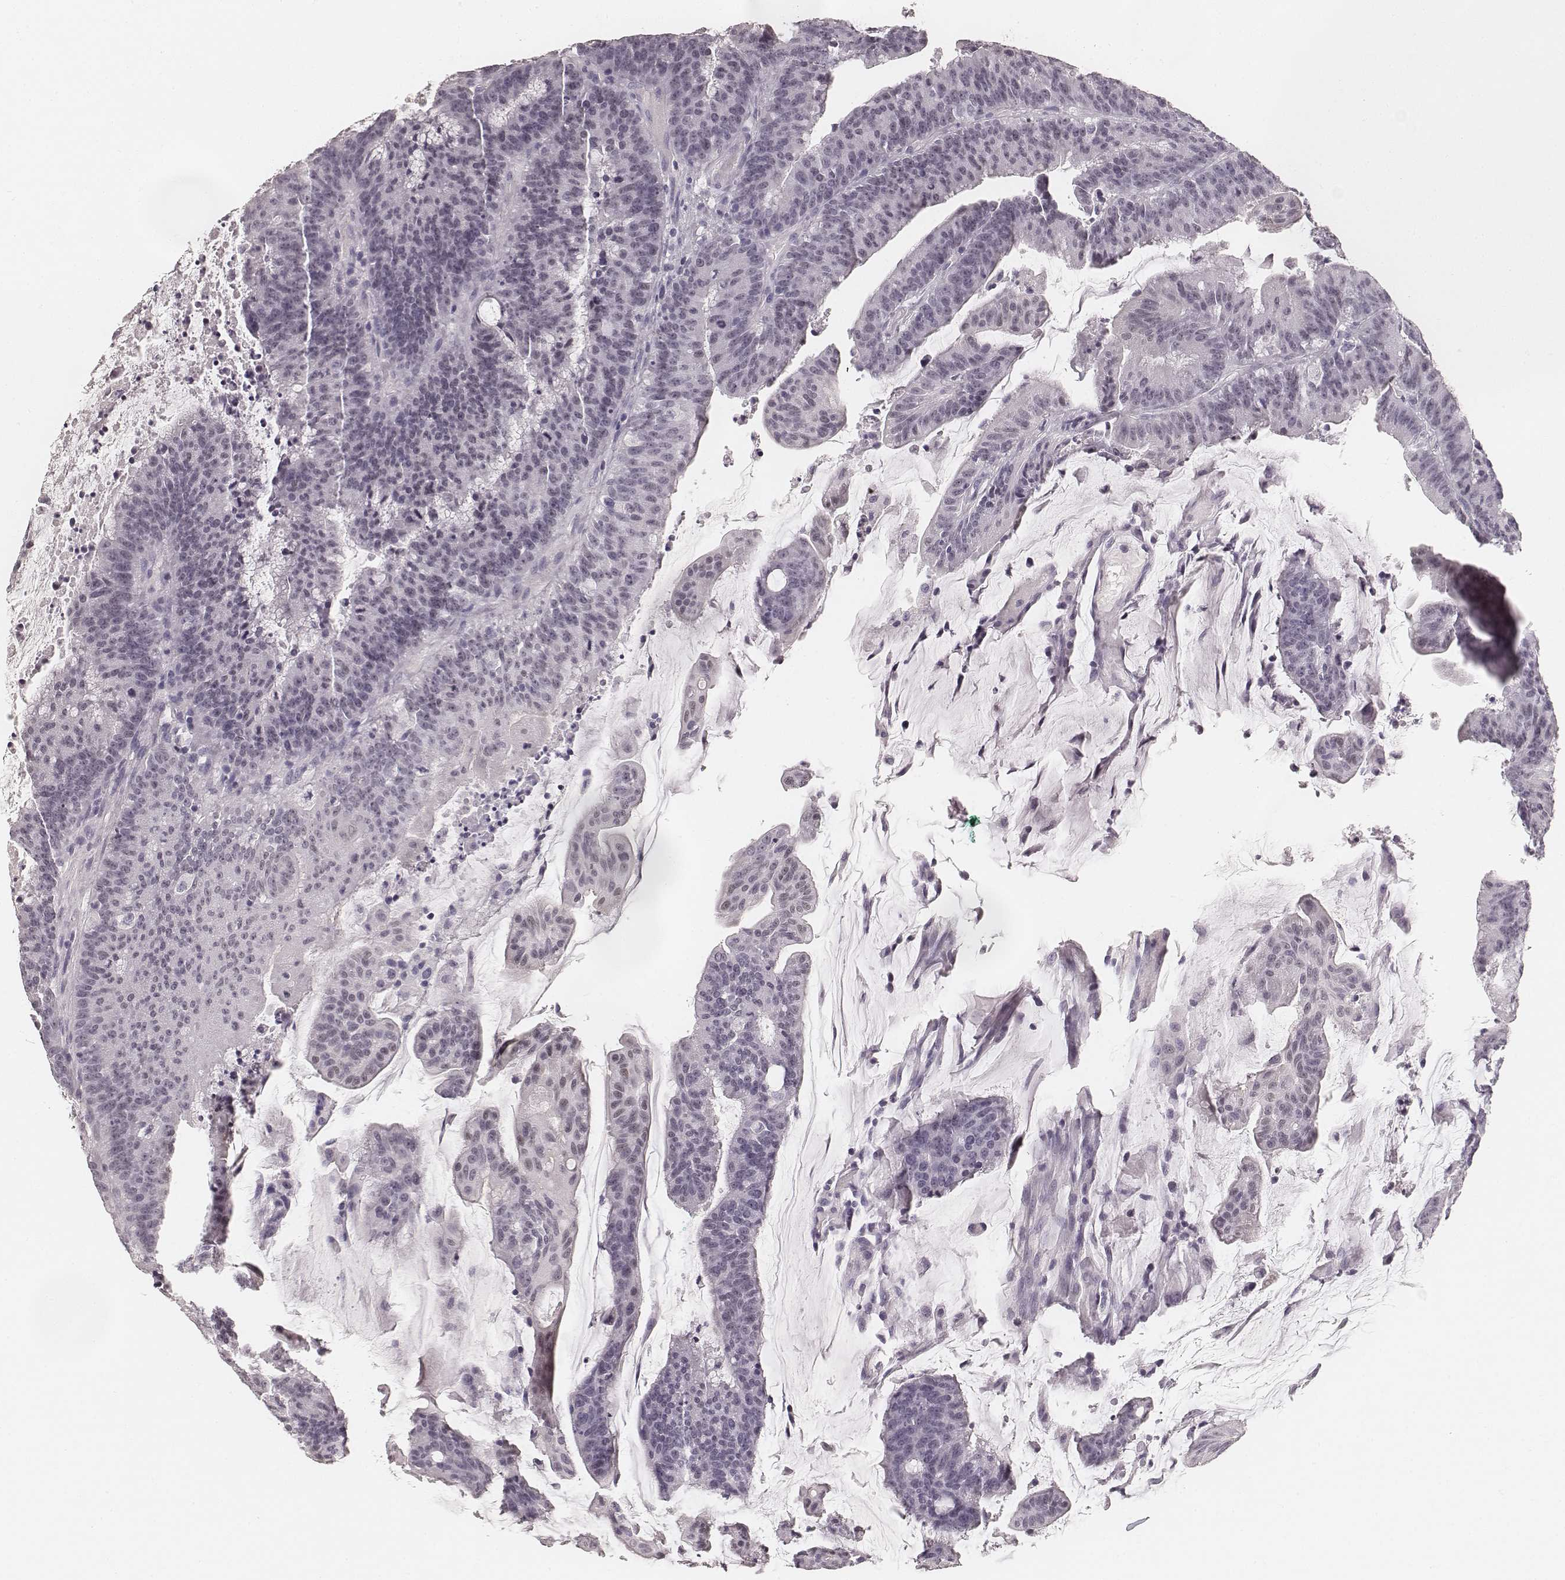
{"staining": {"intensity": "negative", "quantity": "none", "location": "none"}, "tissue": "colorectal cancer", "cell_type": "Tumor cells", "image_type": "cancer", "snomed": [{"axis": "morphology", "description": "Adenocarcinoma, NOS"}, {"axis": "topography", "description": "Colon"}], "caption": "High magnification brightfield microscopy of colorectal adenocarcinoma stained with DAB (3,3'-diaminobenzidine) (brown) and counterstained with hematoxylin (blue): tumor cells show no significant staining.", "gene": "HNF4G", "patient": {"sex": "female", "age": 78}}